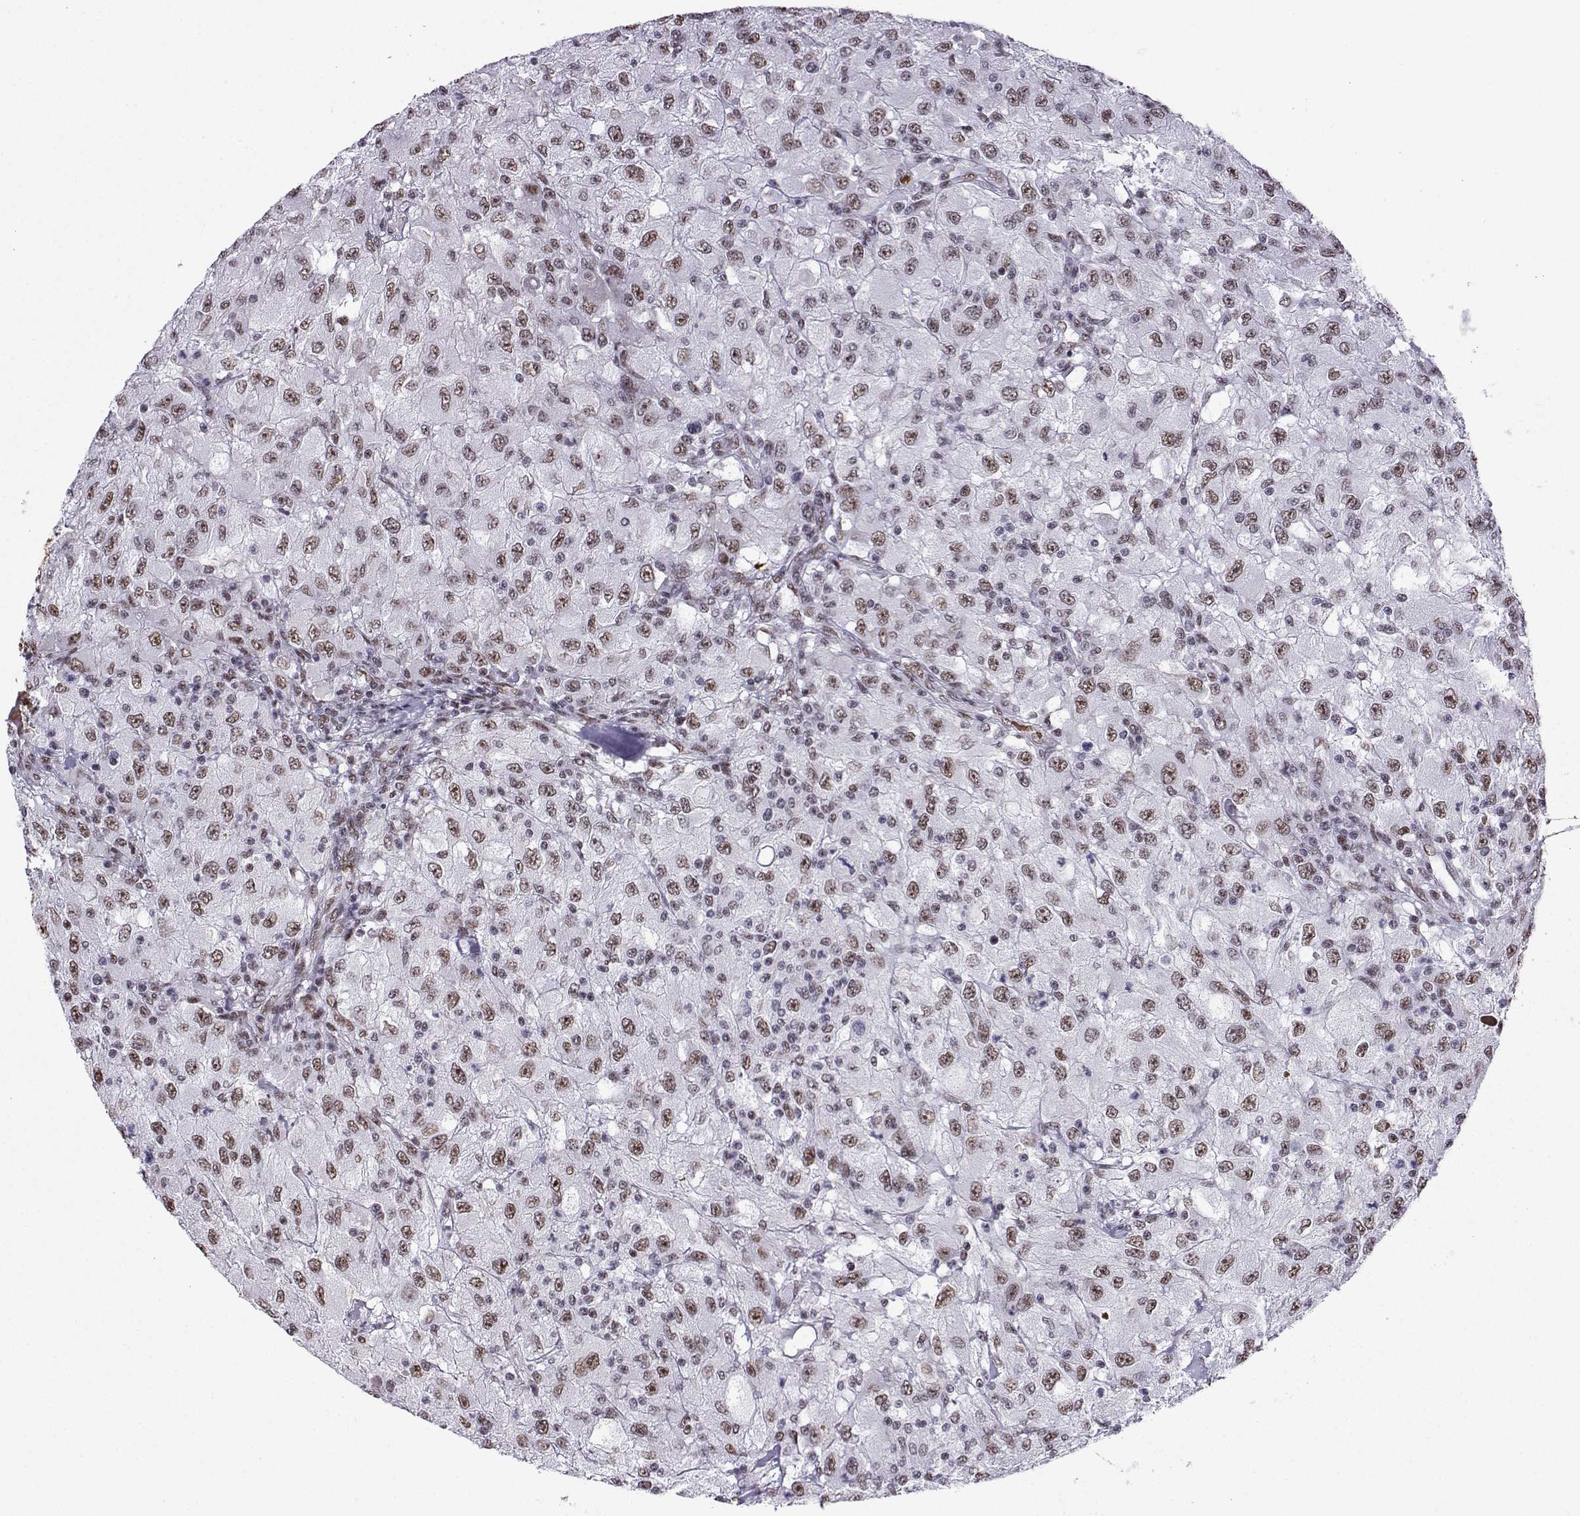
{"staining": {"intensity": "weak", "quantity": ">75%", "location": "nuclear"}, "tissue": "renal cancer", "cell_type": "Tumor cells", "image_type": "cancer", "snomed": [{"axis": "morphology", "description": "Adenocarcinoma, NOS"}, {"axis": "topography", "description": "Kidney"}], "caption": "This is an image of immunohistochemistry staining of renal cancer, which shows weak positivity in the nuclear of tumor cells.", "gene": "CCNK", "patient": {"sex": "female", "age": 67}}